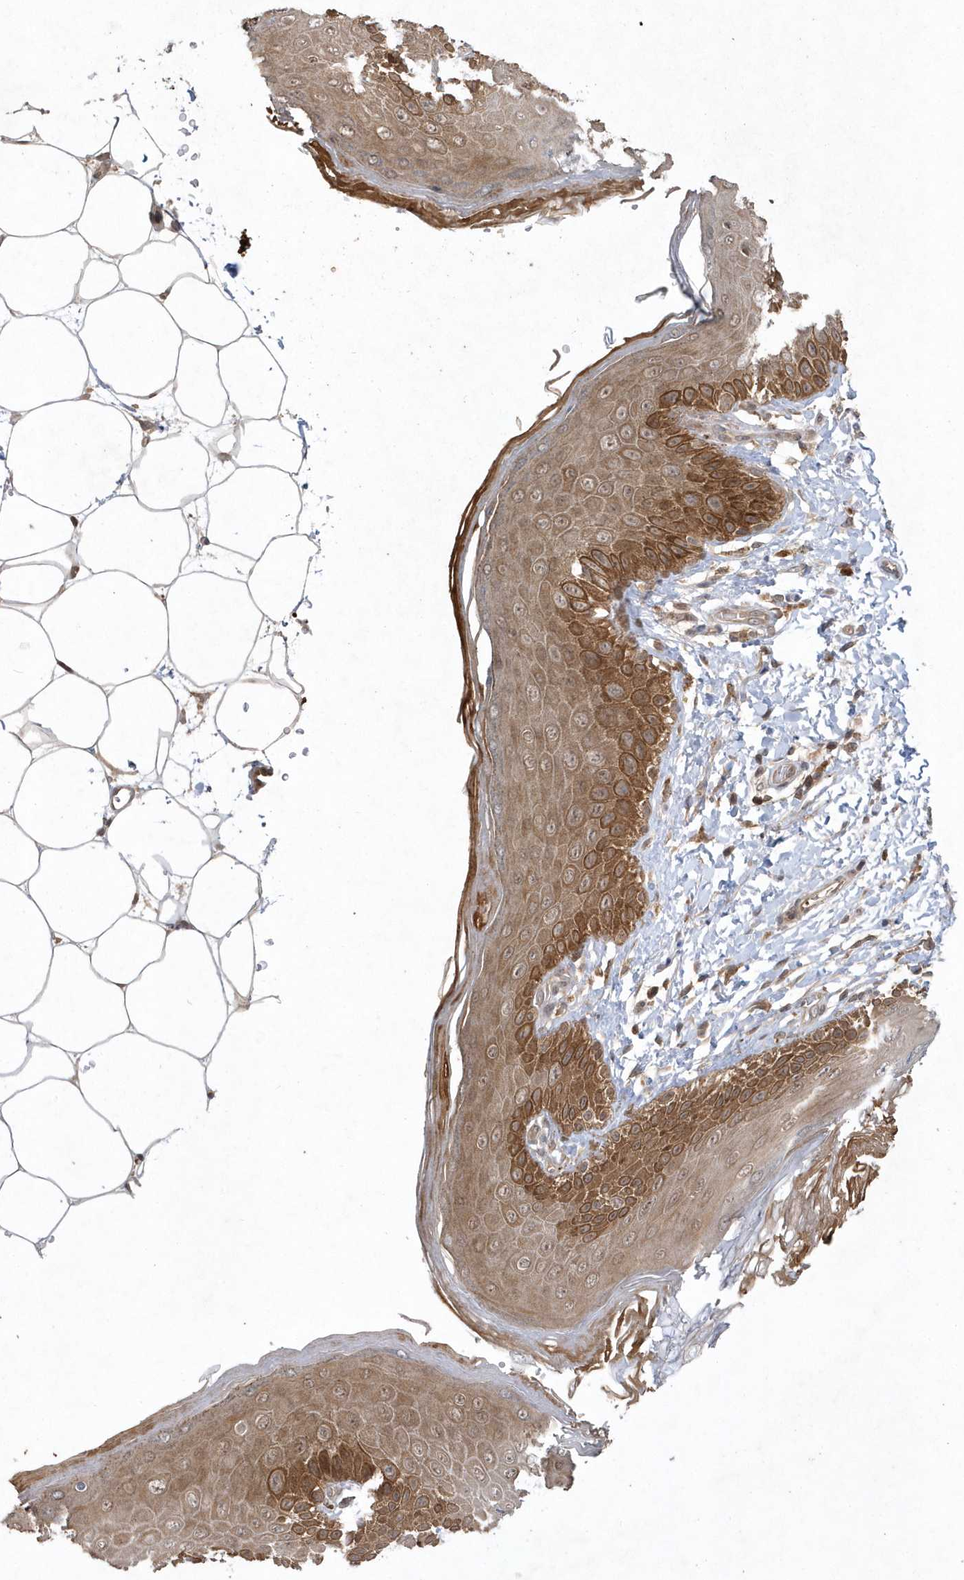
{"staining": {"intensity": "moderate", "quantity": ">75%", "location": "cytoplasmic/membranous"}, "tissue": "skin", "cell_type": "Epidermal cells", "image_type": "normal", "snomed": [{"axis": "morphology", "description": "Normal tissue, NOS"}, {"axis": "topography", "description": "Anal"}], "caption": "Skin stained with DAB (3,3'-diaminobenzidine) IHC displays medium levels of moderate cytoplasmic/membranous expression in about >75% of epidermal cells.", "gene": "ACYP1", "patient": {"sex": "male", "age": 44}}